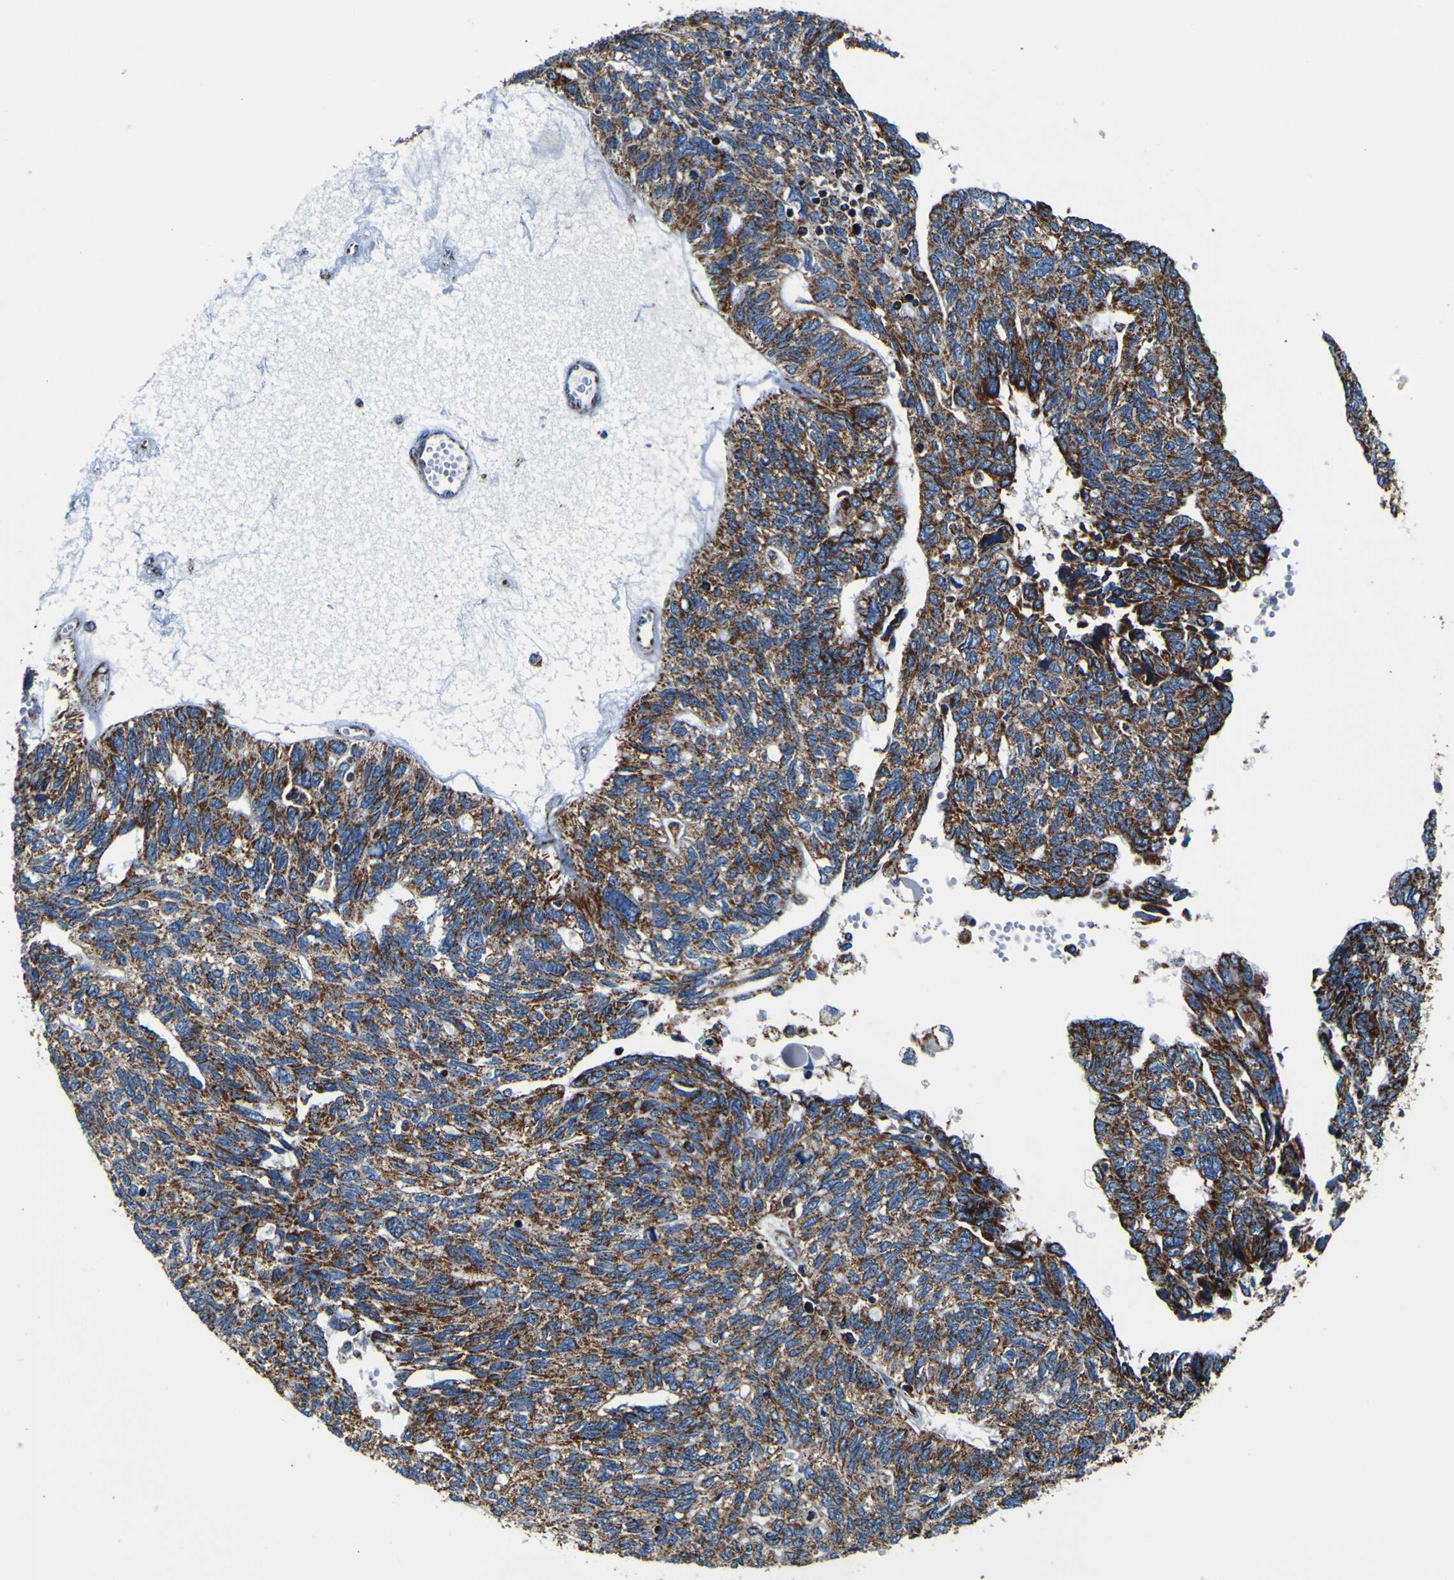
{"staining": {"intensity": "strong", "quantity": ">75%", "location": "cytoplasmic/membranous"}, "tissue": "ovarian cancer", "cell_type": "Tumor cells", "image_type": "cancer", "snomed": [{"axis": "morphology", "description": "Cystadenocarcinoma, serous, NOS"}, {"axis": "topography", "description": "Ovary"}], "caption": "A brown stain shows strong cytoplasmic/membranous expression of a protein in serous cystadenocarcinoma (ovarian) tumor cells. (Brightfield microscopy of DAB IHC at high magnification).", "gene": "PTRH2", "patient": {"sex": "female", "age": 79}}